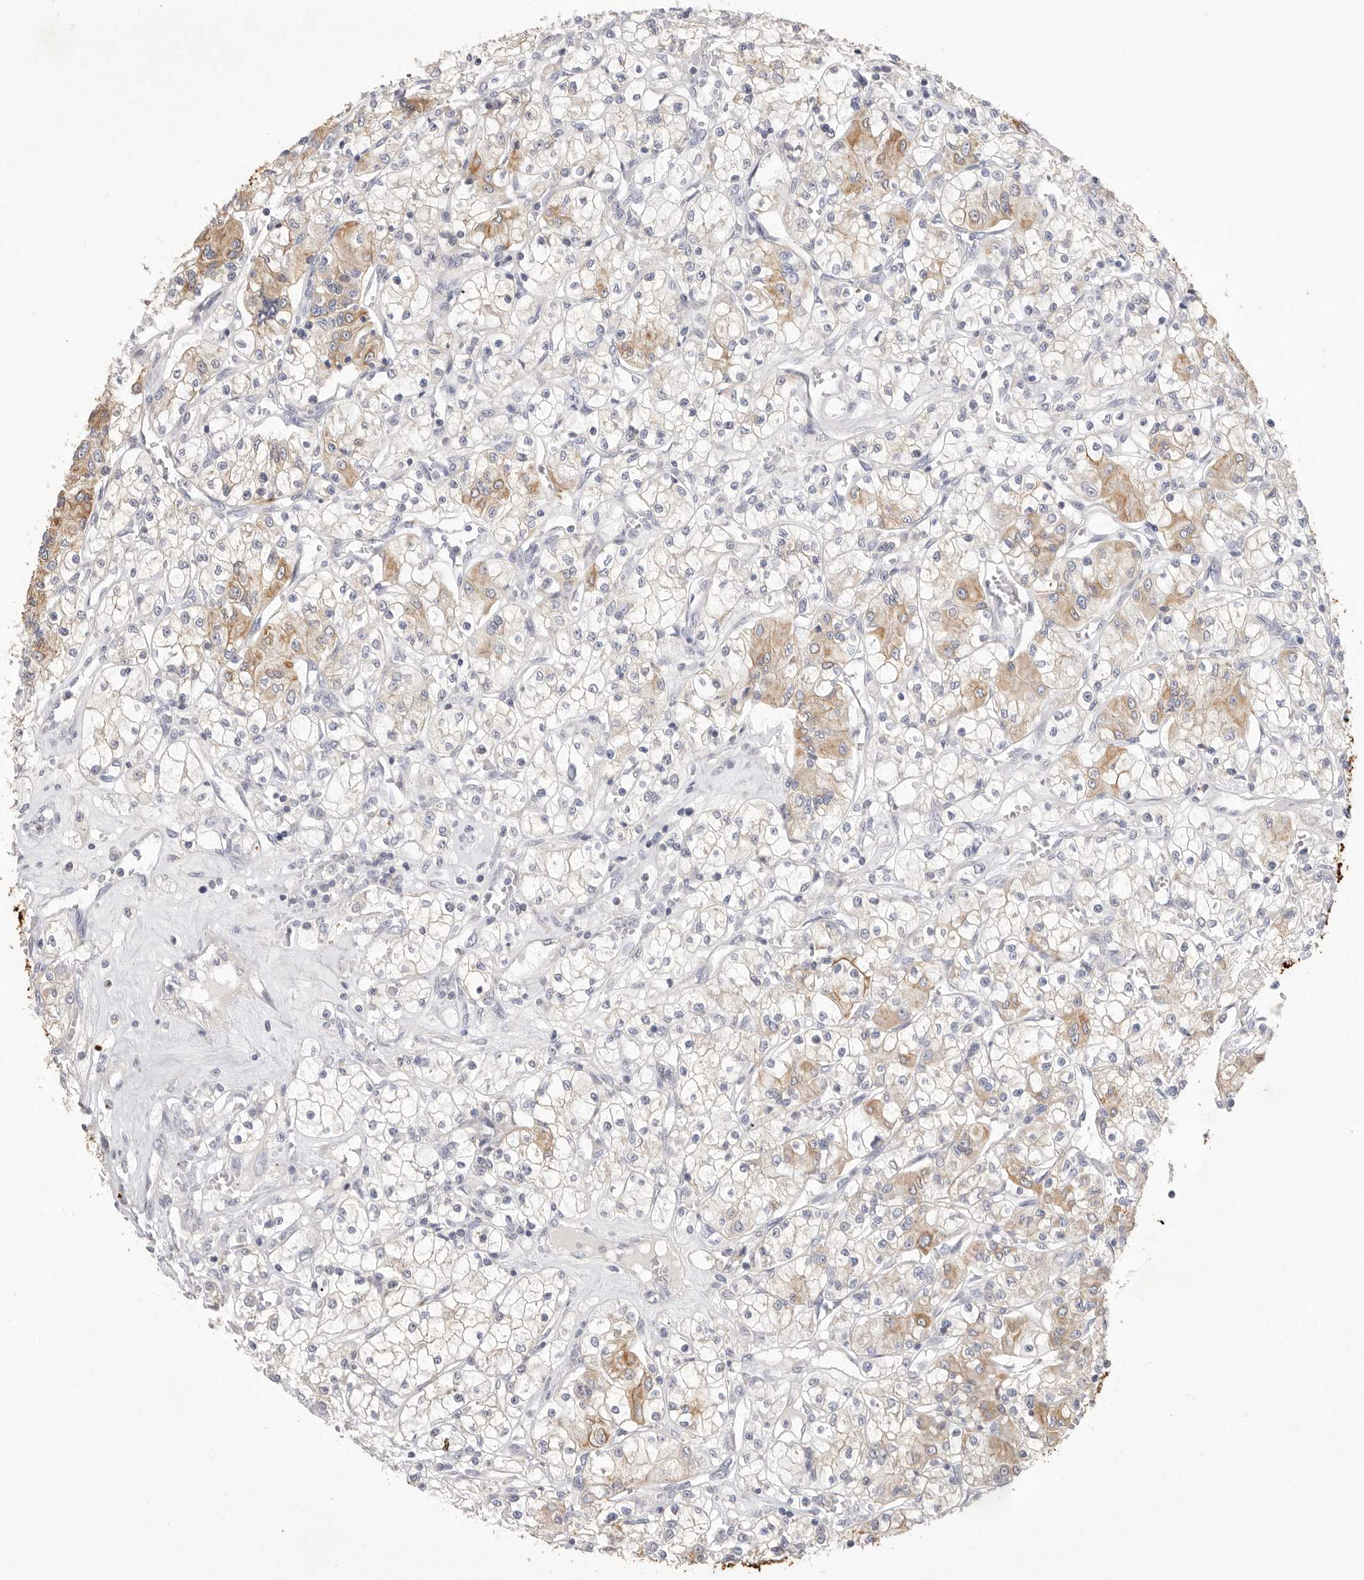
{"staining": {"intensity": "moderate", "quantity": "25%-75%", "location": "cytoplasmic/membranous"}, "tissue": "renal cancer", "cell_type": "Tumor cells", "image_type": "cancer", "snomed": [{"axis": "morphology", "description": "Adenocarcinoma, NOS"}, {"axis": "topography", "description": "Kidney"}], "caption": "Protein analysis of renal cancer (adenocarcinoma) tissue displays moderate cytoplasmic/membranous expression in approximately 25%-75% of tumor cells.", "gene": "USH1C", "patient": {"sex": "female", "age": 59}}